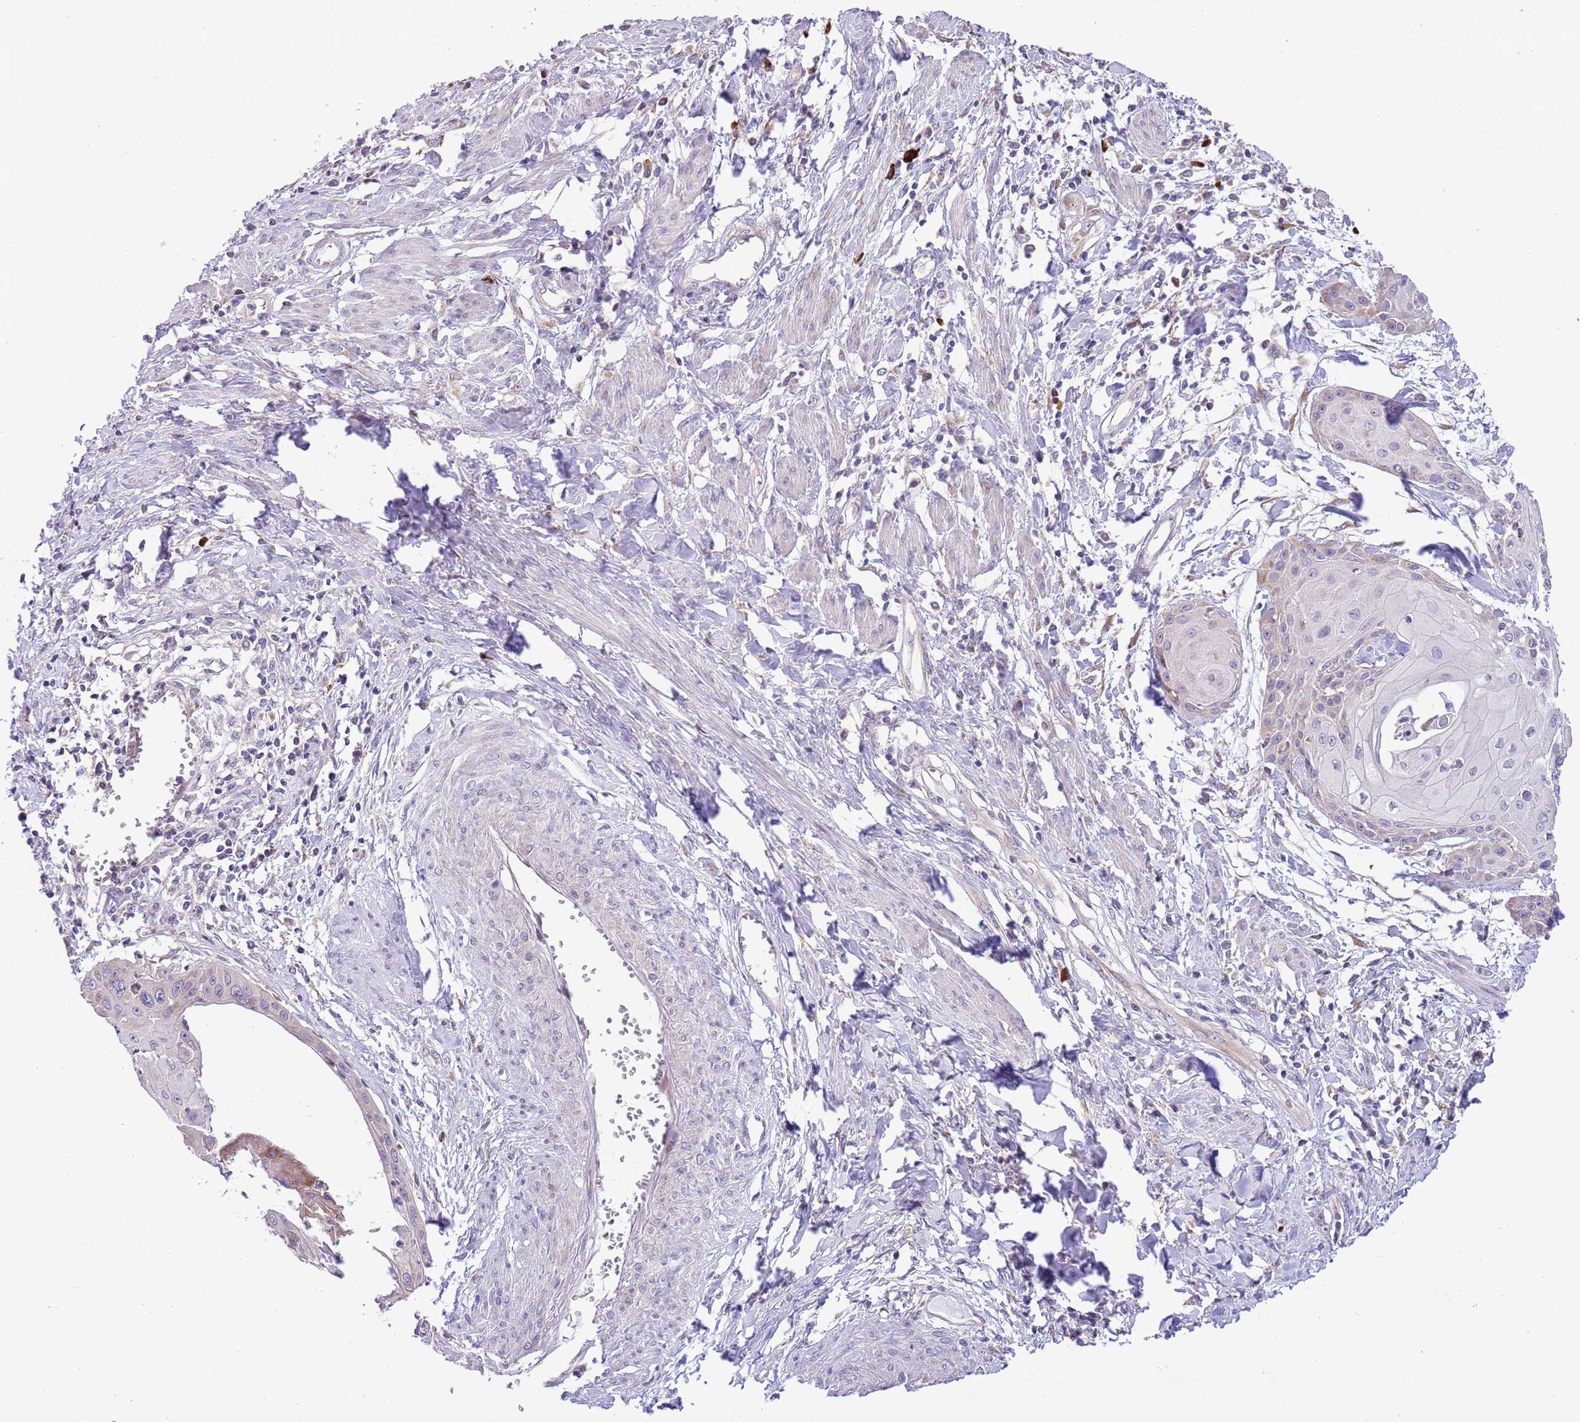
{"staining": {"intensity": "weak", "quantity": "<25%", "location": "cytoplasmic/membranous"}, "tissue": "cervical cancer", "cell_type": "Tumor cells", "image_type": "cancer", "snomed": [{"axis": "morphology", "description": "Squamous cell carcinoma, NOS"}, {"axis": "topography", "description": "Cervix"}], "caption": "A high-resolution image shows immunohistochemistry (IHC) staining of cervical squamous cell carcinoma, which reveals no significant expression in tumor cells.", "gene": "DAND5", "patient": {"sex": "female", "age": 57}}